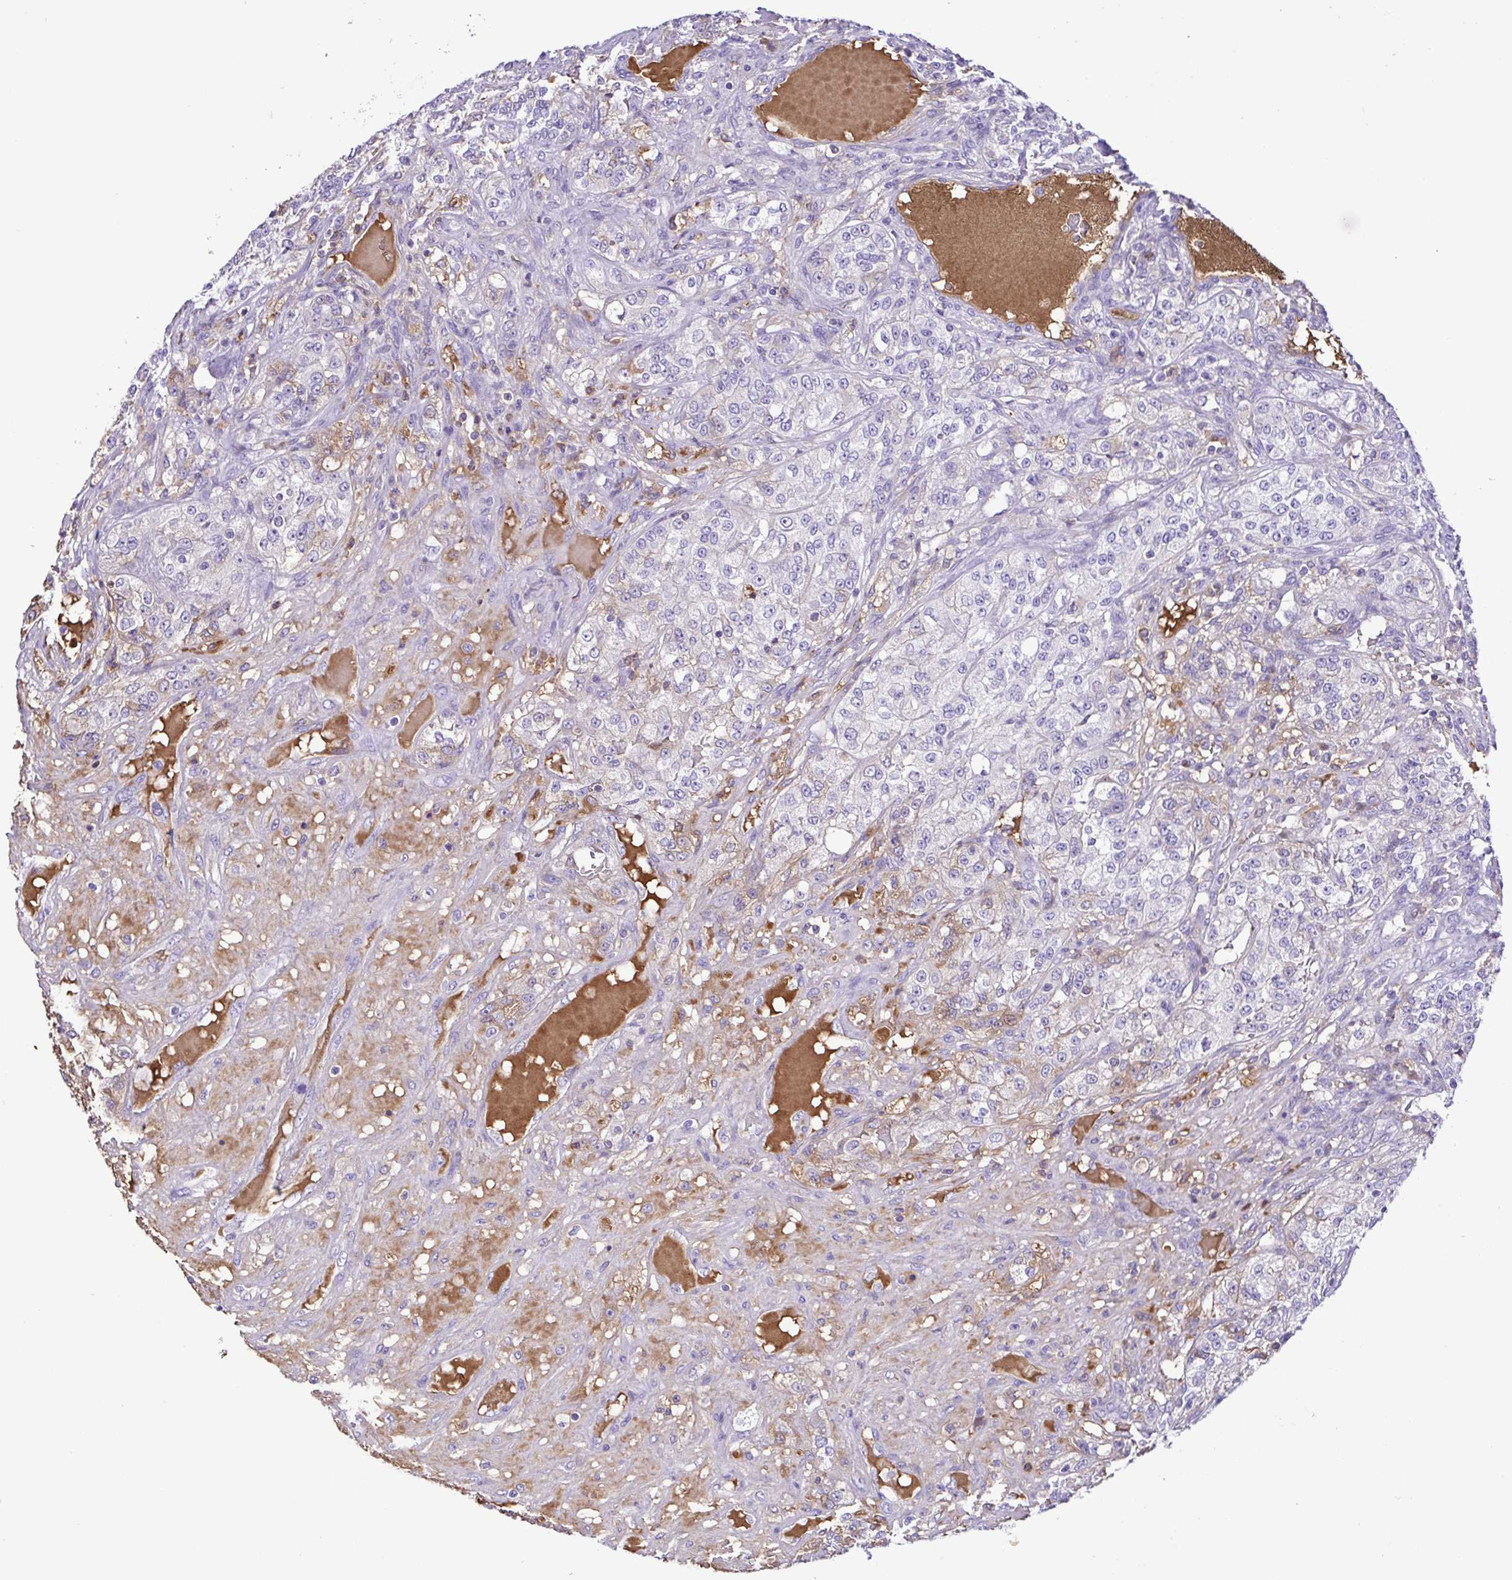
{"staining": {"intensity": "negative", "quantity": "none", "location": "none"}, "tissue": "renal cancer", "cell_type": "Tumor cells", "image_type": "cancer", "snomed": [{"axis": "morphology", "description": "Adenocarcinoma, NOS"}, {"axis": "topography", "description": "Kidney"}], "caption": "A histopathology image of human adenocarcinoma (renal) is negative for staining in tumor cells. (DAB immunohistochemistry visualized using brightfield microscopy, high magnification).", "gene": "IGFL1", "patient": {"sex": "female", "age": 63}}